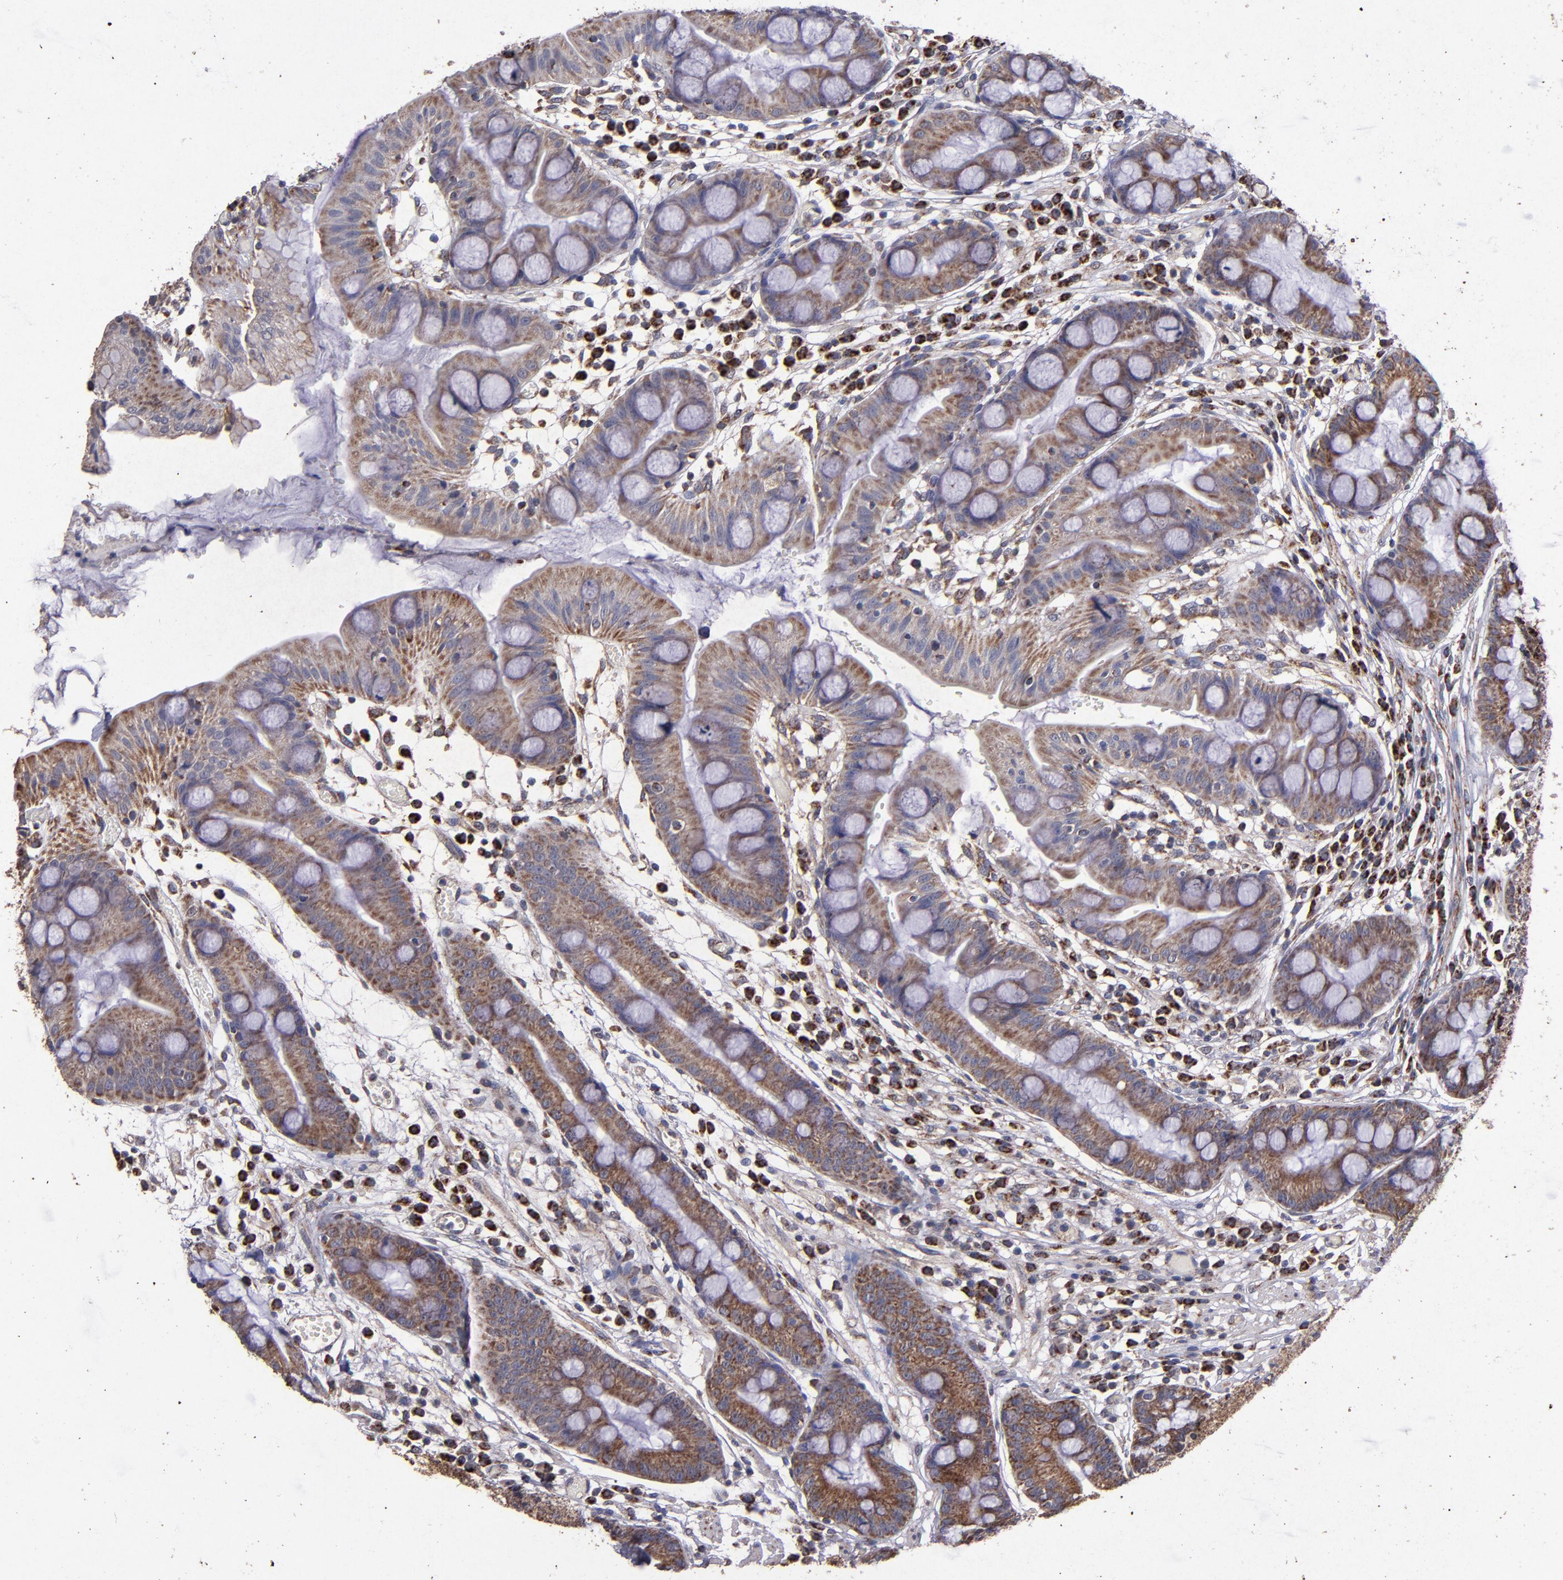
{"staining": {"intensity": "moderate", "quantity": "25%-75%", "location": "cytoplasmic/membranous"}, "tissue": "stomach", "cell_type": "Glandular cells", "image_type": "normal", "snomed": [{"axis": "morphology", "description": "Normal tissue, NOS"}, {"axis": "morphology", "description": "Inflammation, NOS"}, {"axis": "topography", "description": "Stomach, lower"}], "caption": "Glandular cells reveal moderate cytoplasmic/membranous positivity in approximately 25%-75% of cells in unremarkable stomach. The staining was performed using DAB, with brown indicating positive protein expression. Nuclei are stained blue with hematoxylin.", "gene": "TIMM9", "patient": {"sex": "male", "age": 59}}